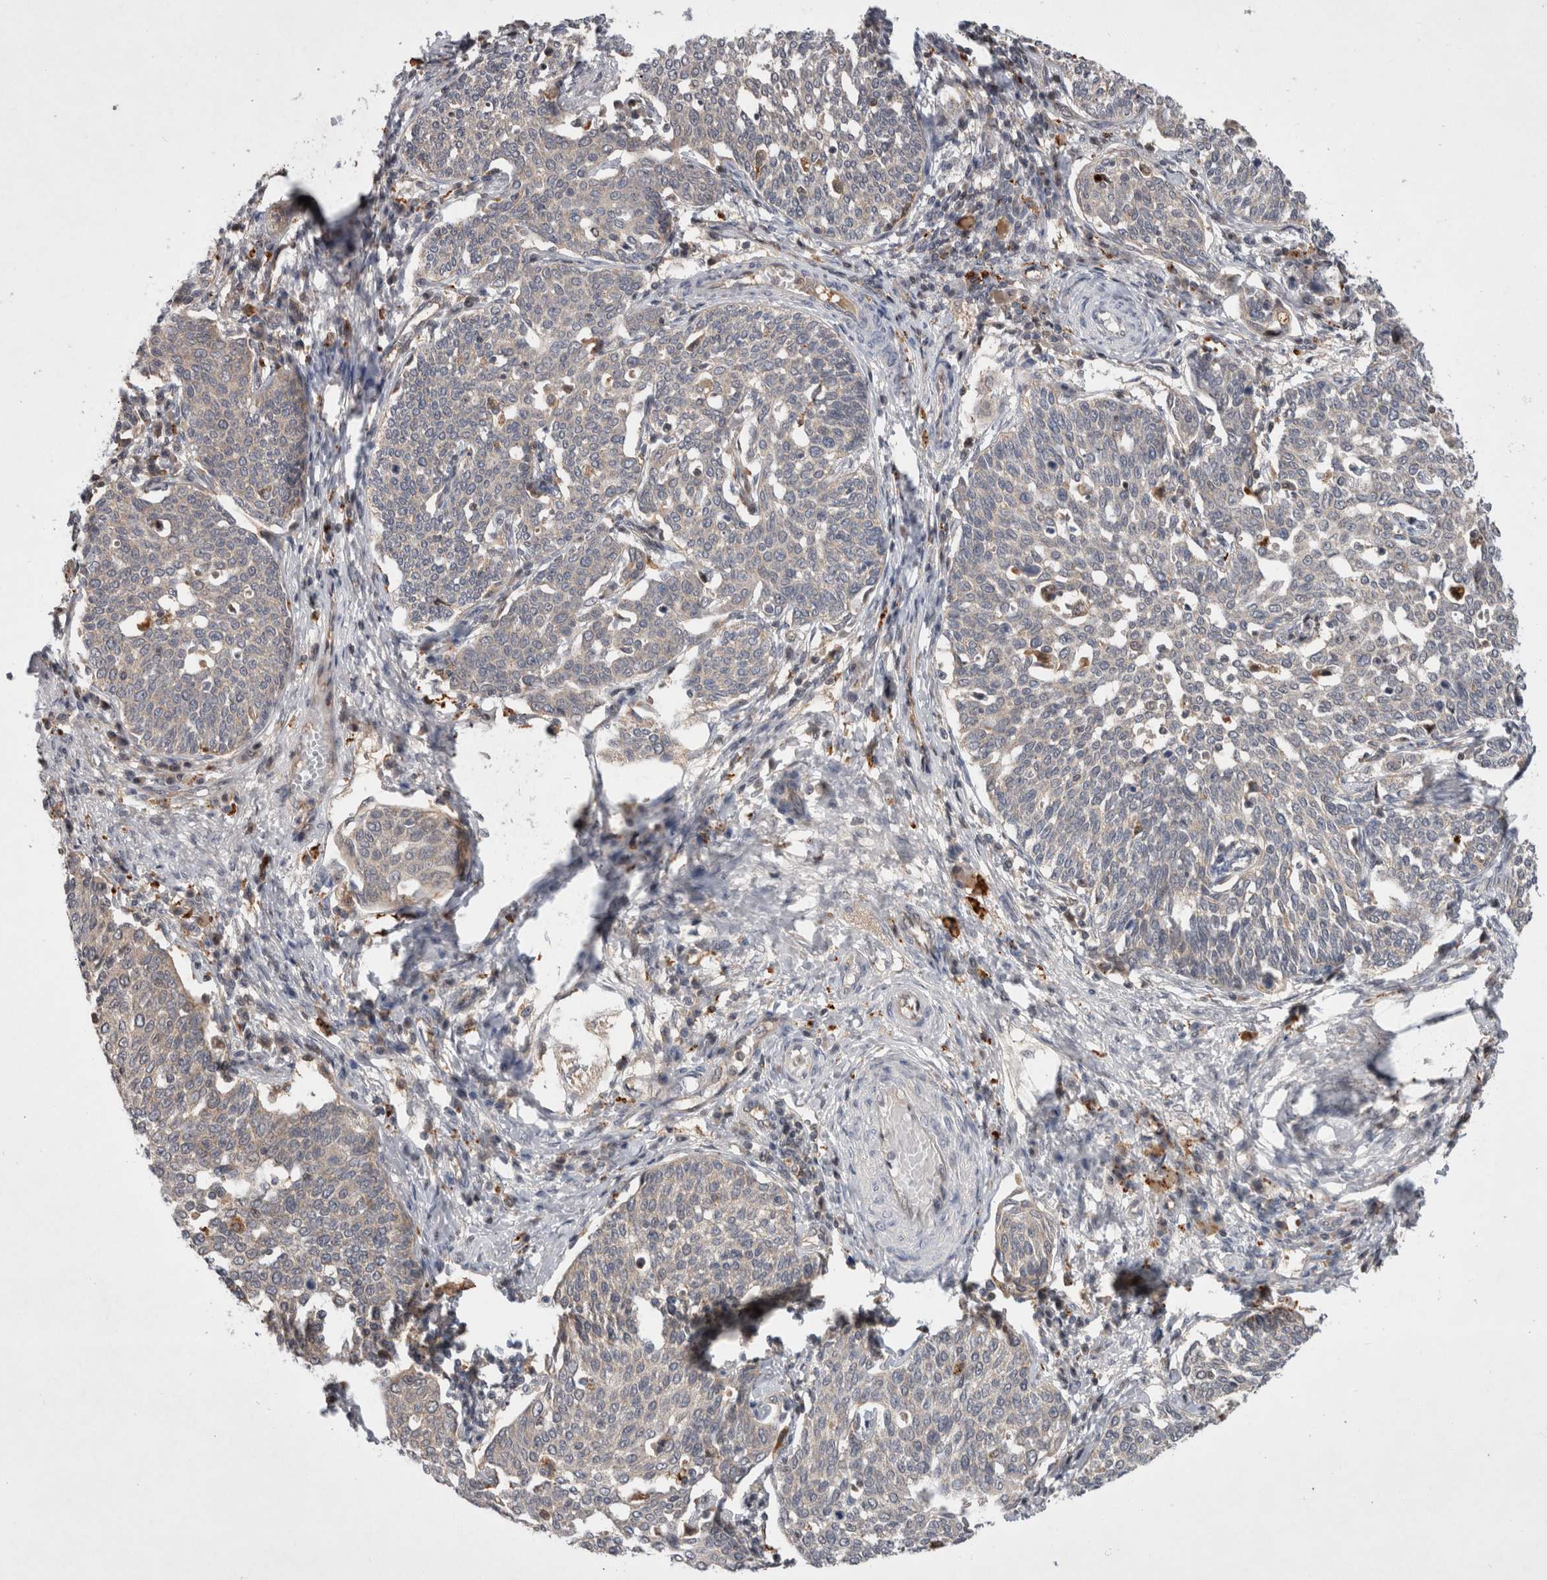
{"staining": {"intensity": "negative", "quantity": "none", "location": "none"}, "tissue": "cervical cancer", "cell_type": "Tumor cells", "image_type": "cancer", "snomed": [{"axis": "morphology", "description": "Squamous cell carcinoma, NOS"}, {"axis": "topography", "description": "Cervix"}], "caption": "Immunohistochemistry micrograph of human squamous cell carcinoma (cervical) stained for a protein (brown), which demonstrates no expression in tumor cells.", "gene": "MRPL37", "patient": {"sex": "female", "age": 34}}